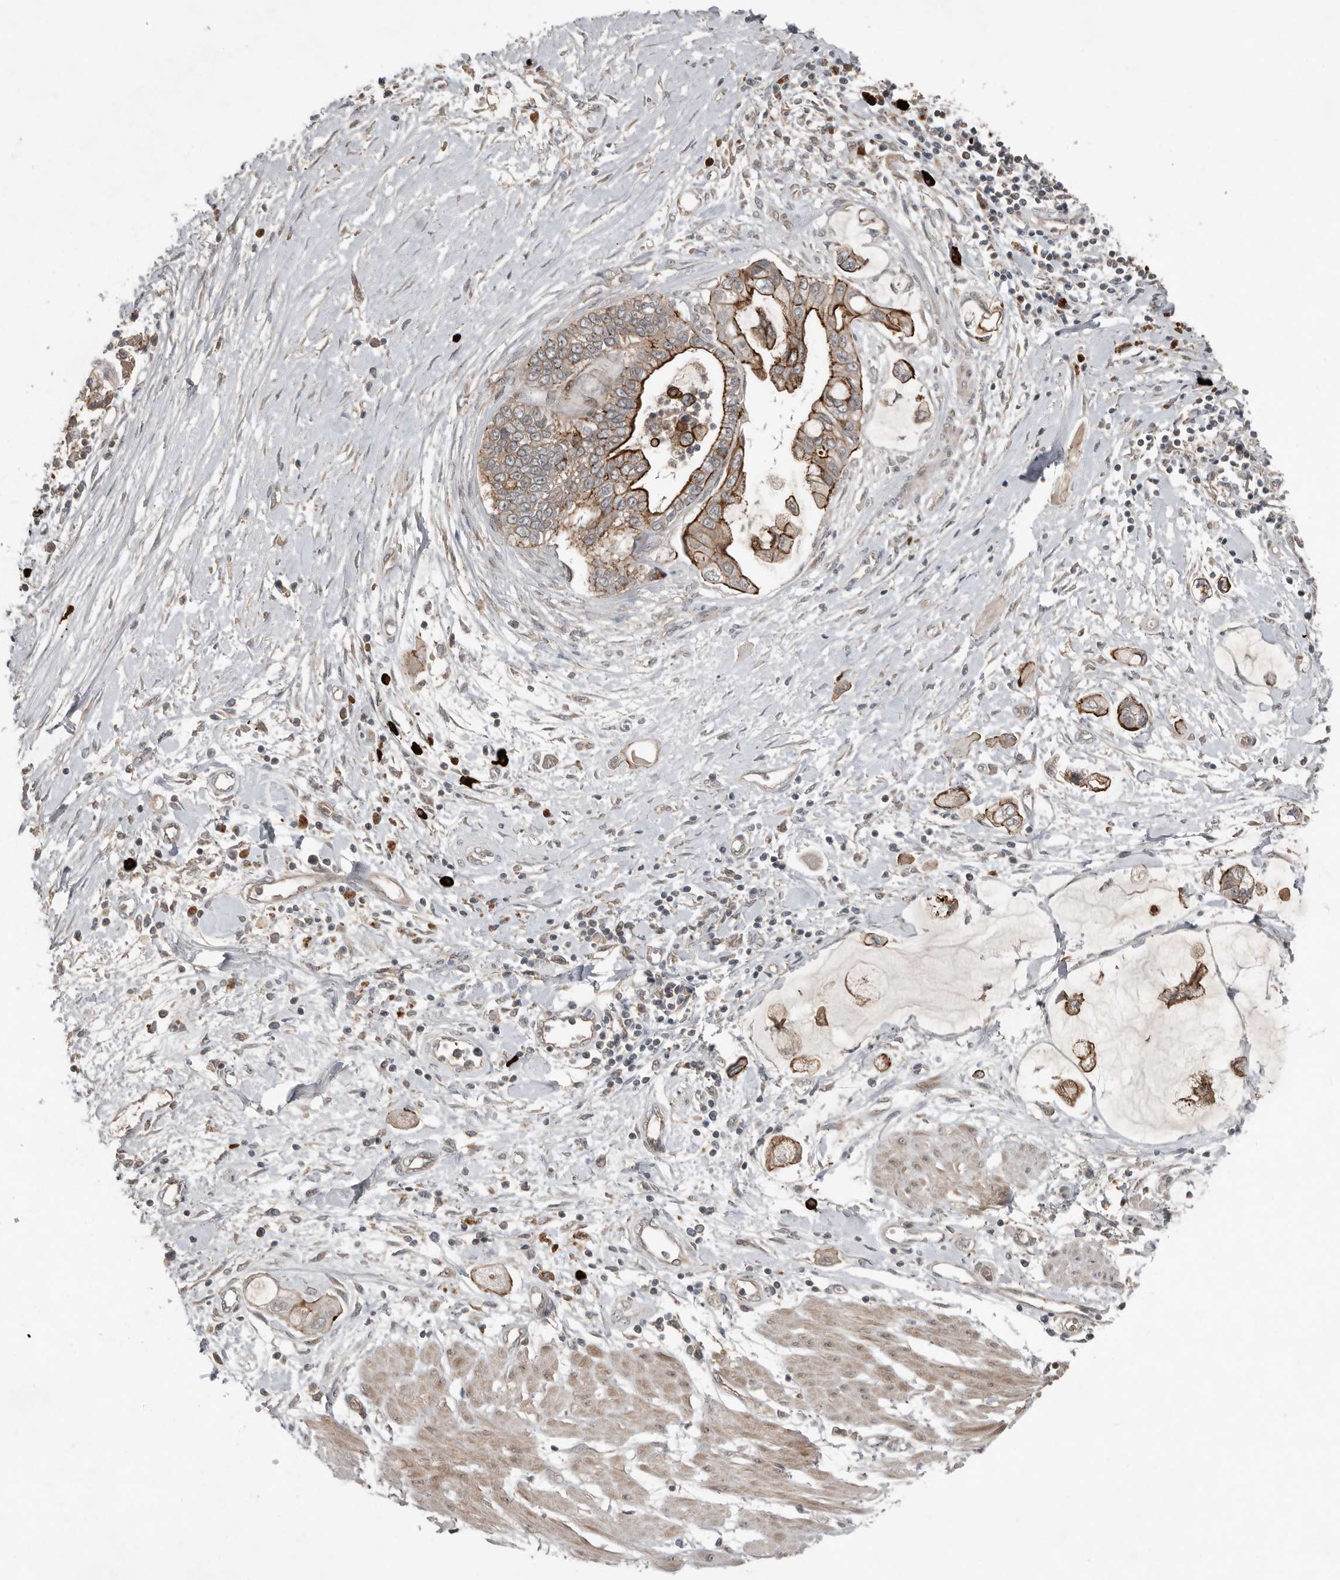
{"staining": {"intensity": "strong", "quantity": "25%-75%", "location": "cytoplasmic/membranous"}, "tissue": "pancreatic cancer", "cell_type": "Tumor cells", "image_type": "cancer", "snomed": [{"axis": "morphology", "description": "Adenocarcinoma, NOS"}, {"axis": "topography", "description": "Pancreas"}], "caption": "Tumor cells demonstrate high levels of strong cytoplasmic/membranous staining in about 25%-75% of cells in pancreatic adenocarcinoma. (DAB (3,3'-diaminobenzidine) IHC, brown staining for protein, blue staining for nuclei).", "gene": "TEAD3", "patient": {"sex": "male", "age": 59}}